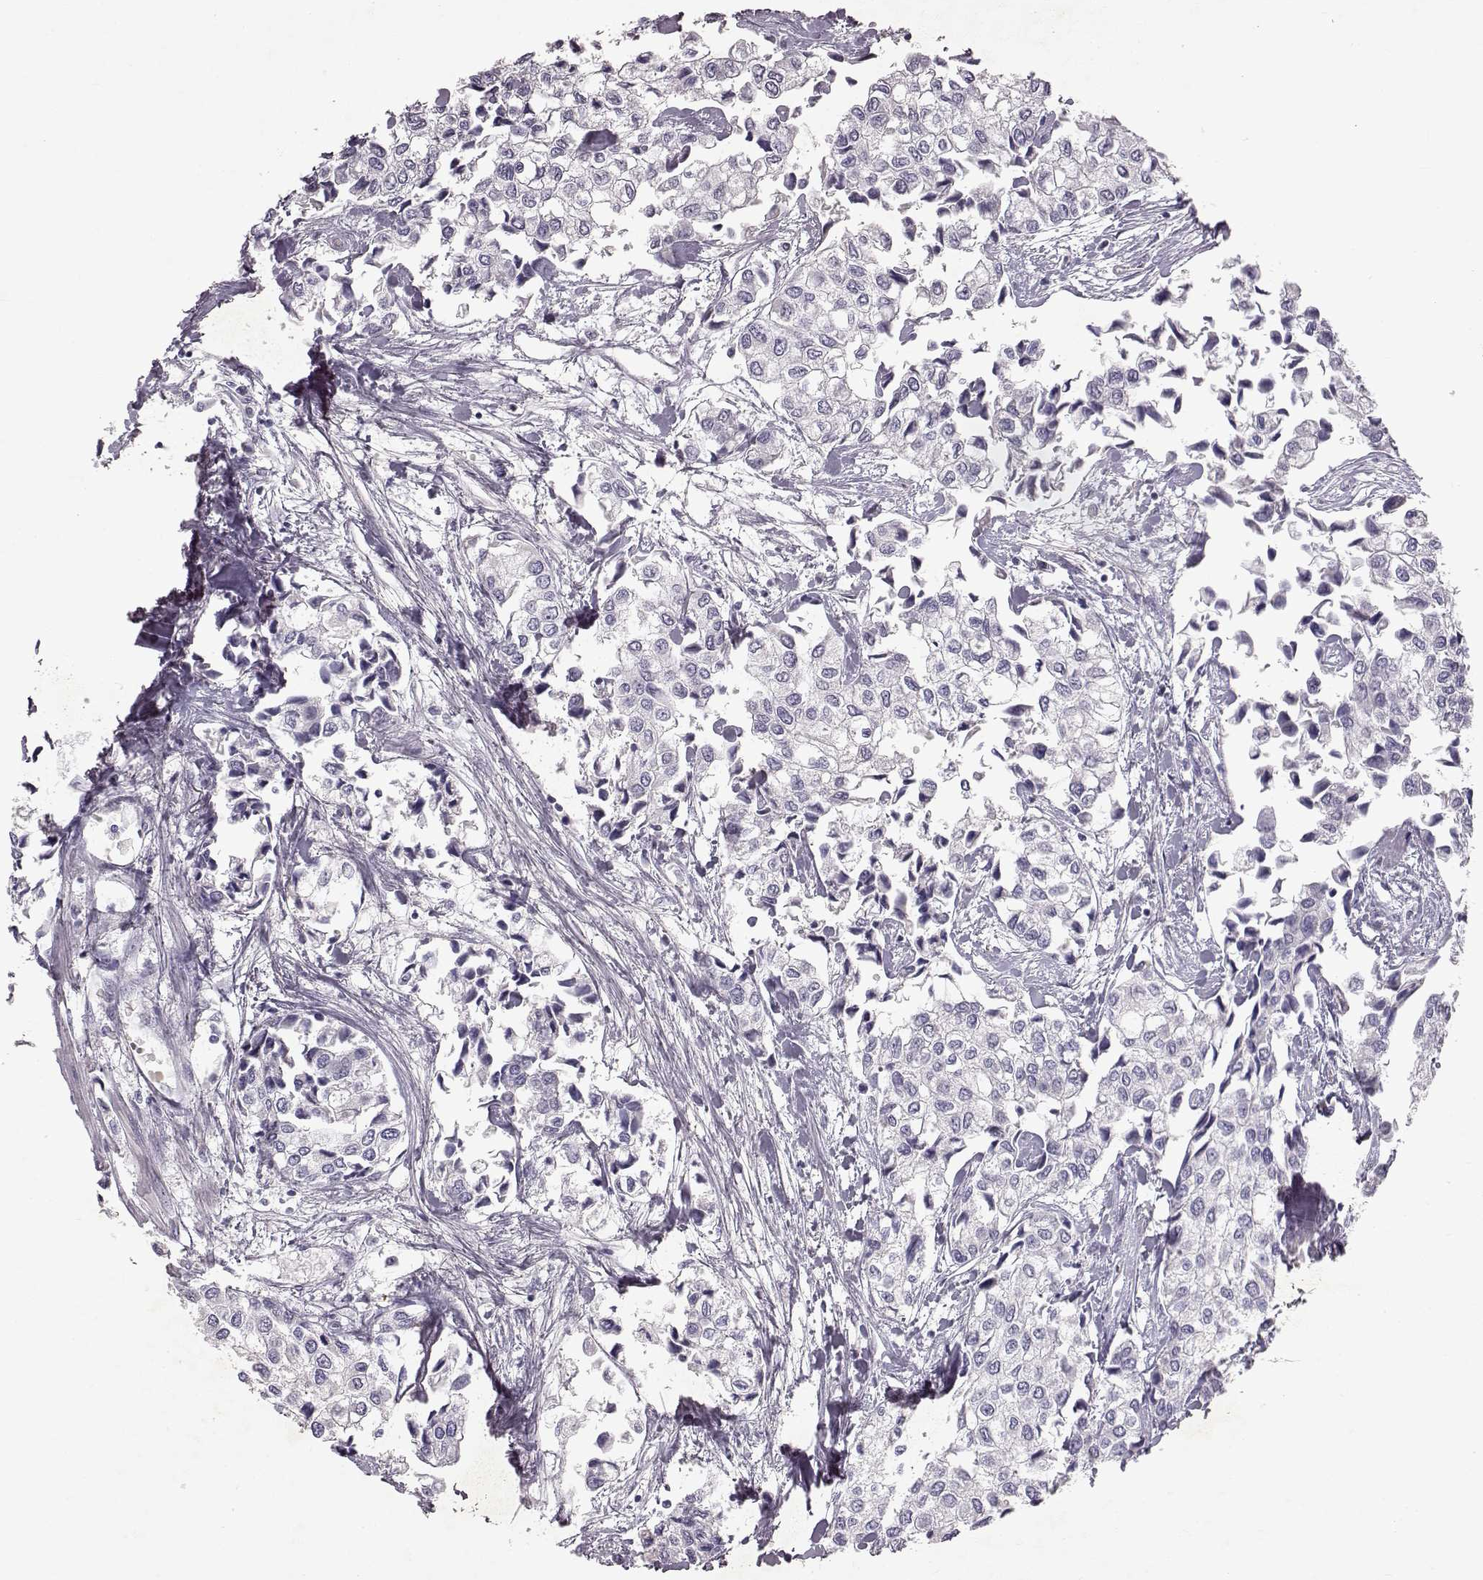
{"staining": {"intensity": "negative", "quantity": "none", "location": "none"}, "tissue": "urothelial cancer", "cell_type": "Tumor cells", "image_type": "cancer", "snomed": [{"axis": "morphology", "description": "Urothelial carcinoma, High grade"}, {"axis": "topography", "description": "Urinary bladder"}], "caption": "The image reveals no significant staining in tumor cells of urothelial cancer.", "gene": "SPAG17", "patient": {"sex": "male", "age": 73}}